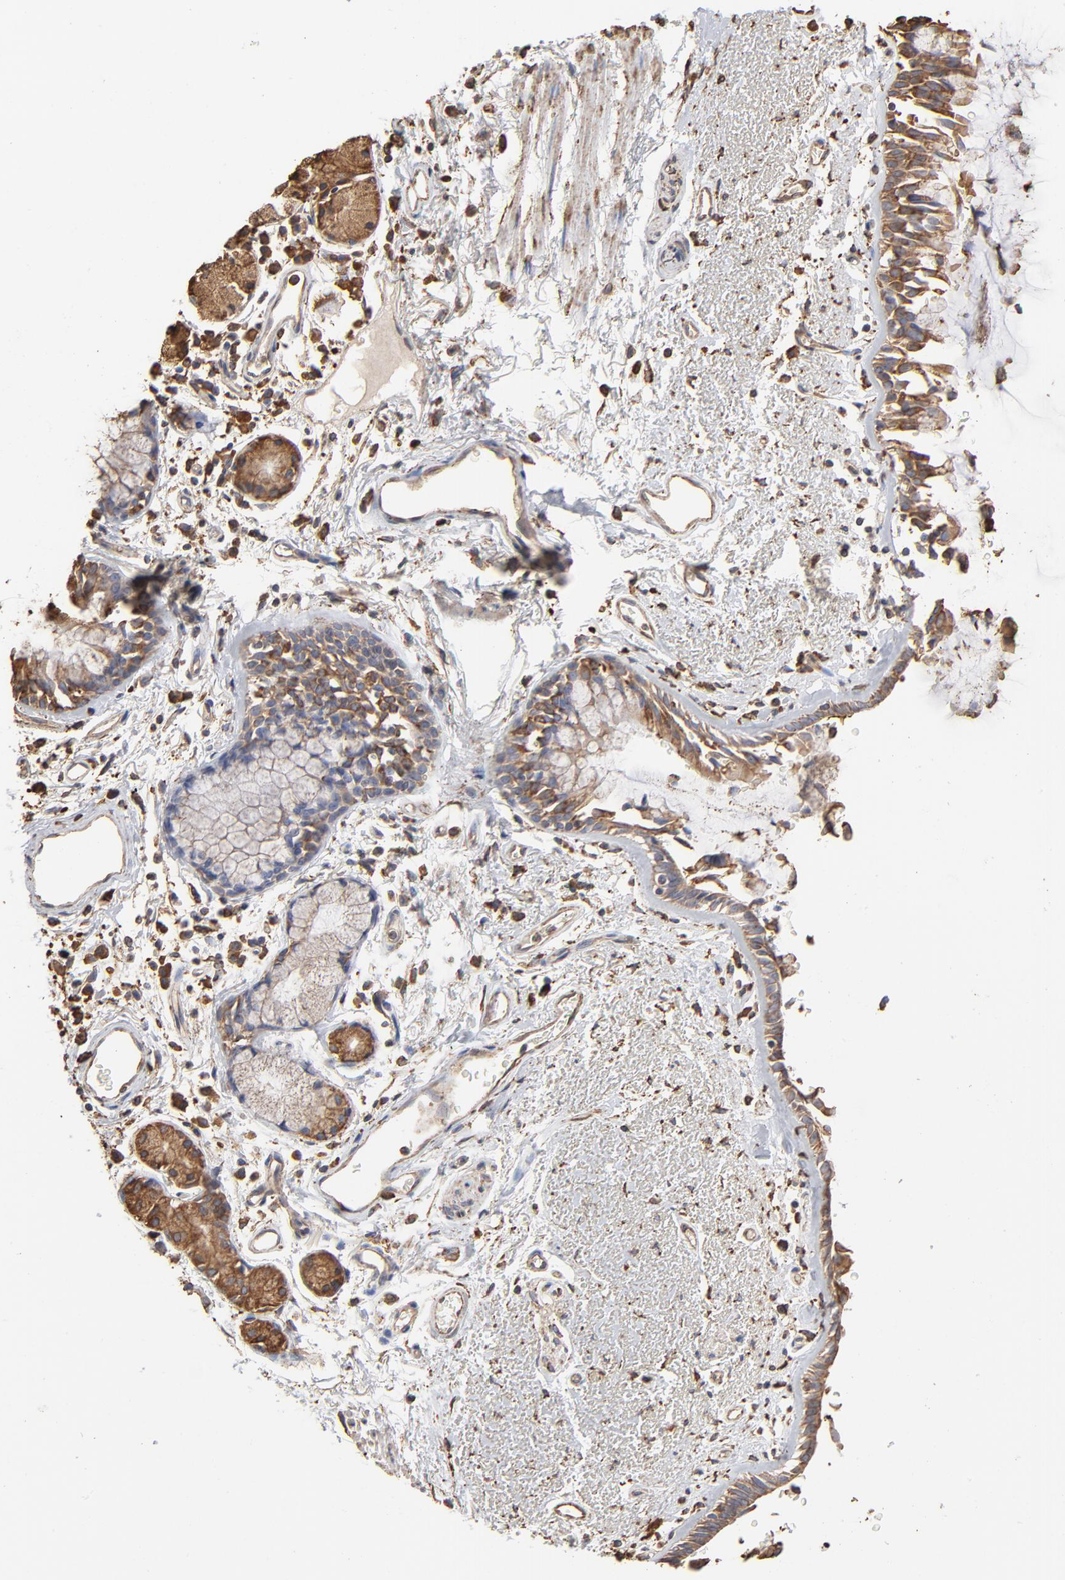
{"staining": {"intensity": "weak", "quantity": ">75%", "location": "cytoplasmic/membranous"}, "tissue": "bronchus", "cell_type": "Respiratory epithelial cells", "image_type": "normal", "snomed": [{"axis": "morphology", "description": "Normal tissue, NOS"}, {"axis": "morphology", "description": "Adenocarcinoma, NOS"}, {"axis": "topography", "description": "Bronchus"}, {"axis": "topography", "description": "Lung"}], "caption": "Immunohistochemical staining of normal bronchus displays weak cytoplasmic/membranous protein expression in approximately >75% of respiratory epithelial cells. The staining was performed using DAB, with brown indicating positive protein expression. Nuclei are stained blue with hematoxylin.", "gene": "PDIA3", "patient": {"sex": "male", "age": 71}}